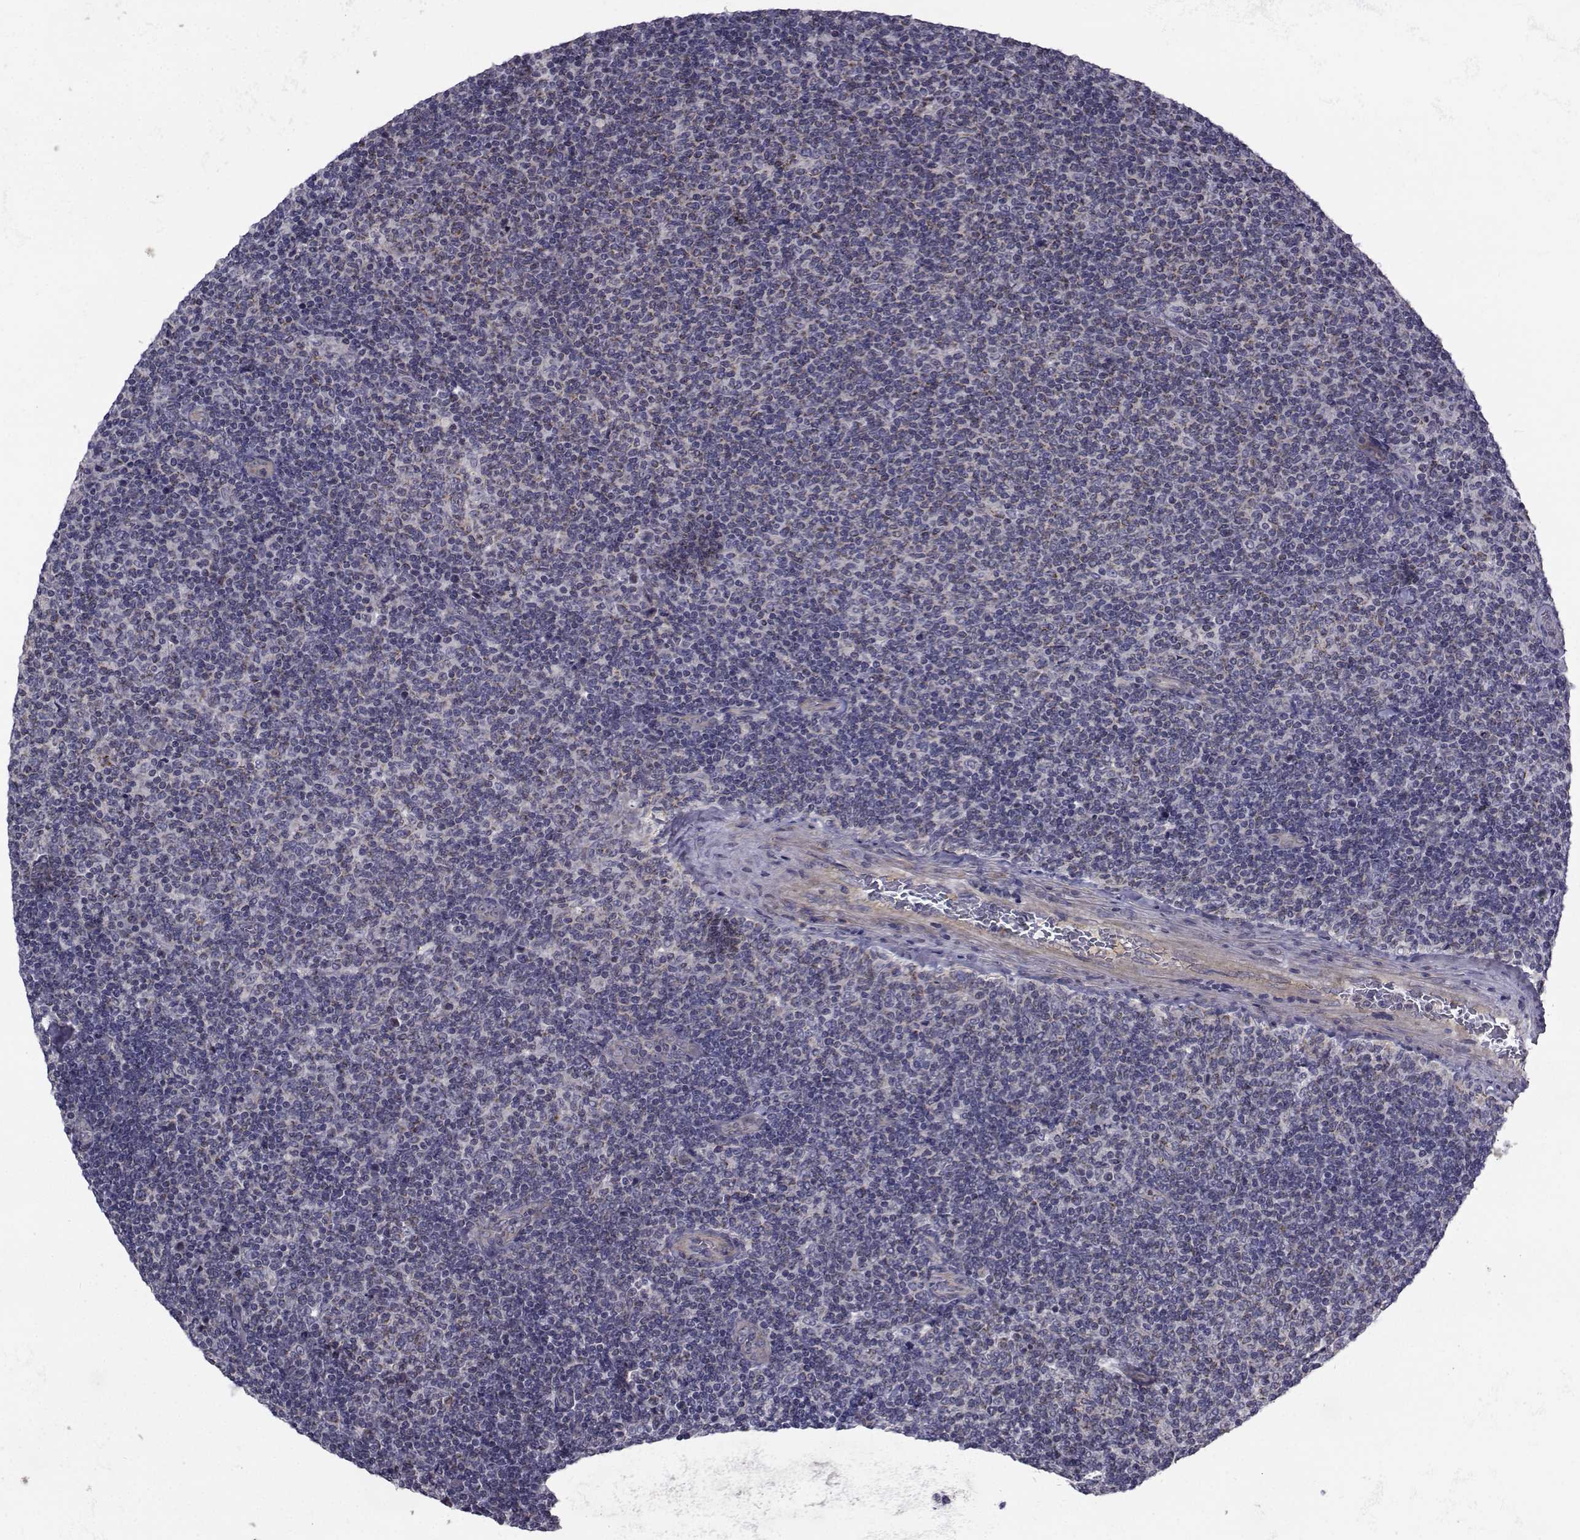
{"staining": {"intensity": "negative", "quantity": "none", "location": "none"}, "tissue": "lymphoma", "cell_type": "Tumor cells", "image_type": "cancer", "snomed": [{"axis": "morphology", "description": "Malignant lymphoma, non-Hodgkin's type, Low grade"}, {"axis": "topography", "description": "Lymph node"}], "caption": "Immunohistochemical staining of human low-grade malignant lymphoma, non-Hodgkin's type demonstrates no significant positivity in tumor cells. (DAB (3,3'-diaminobenzidine) IHC, high magnification).", "gene": "CFAP74", "patient": {"sex": "male", "age": 52}}